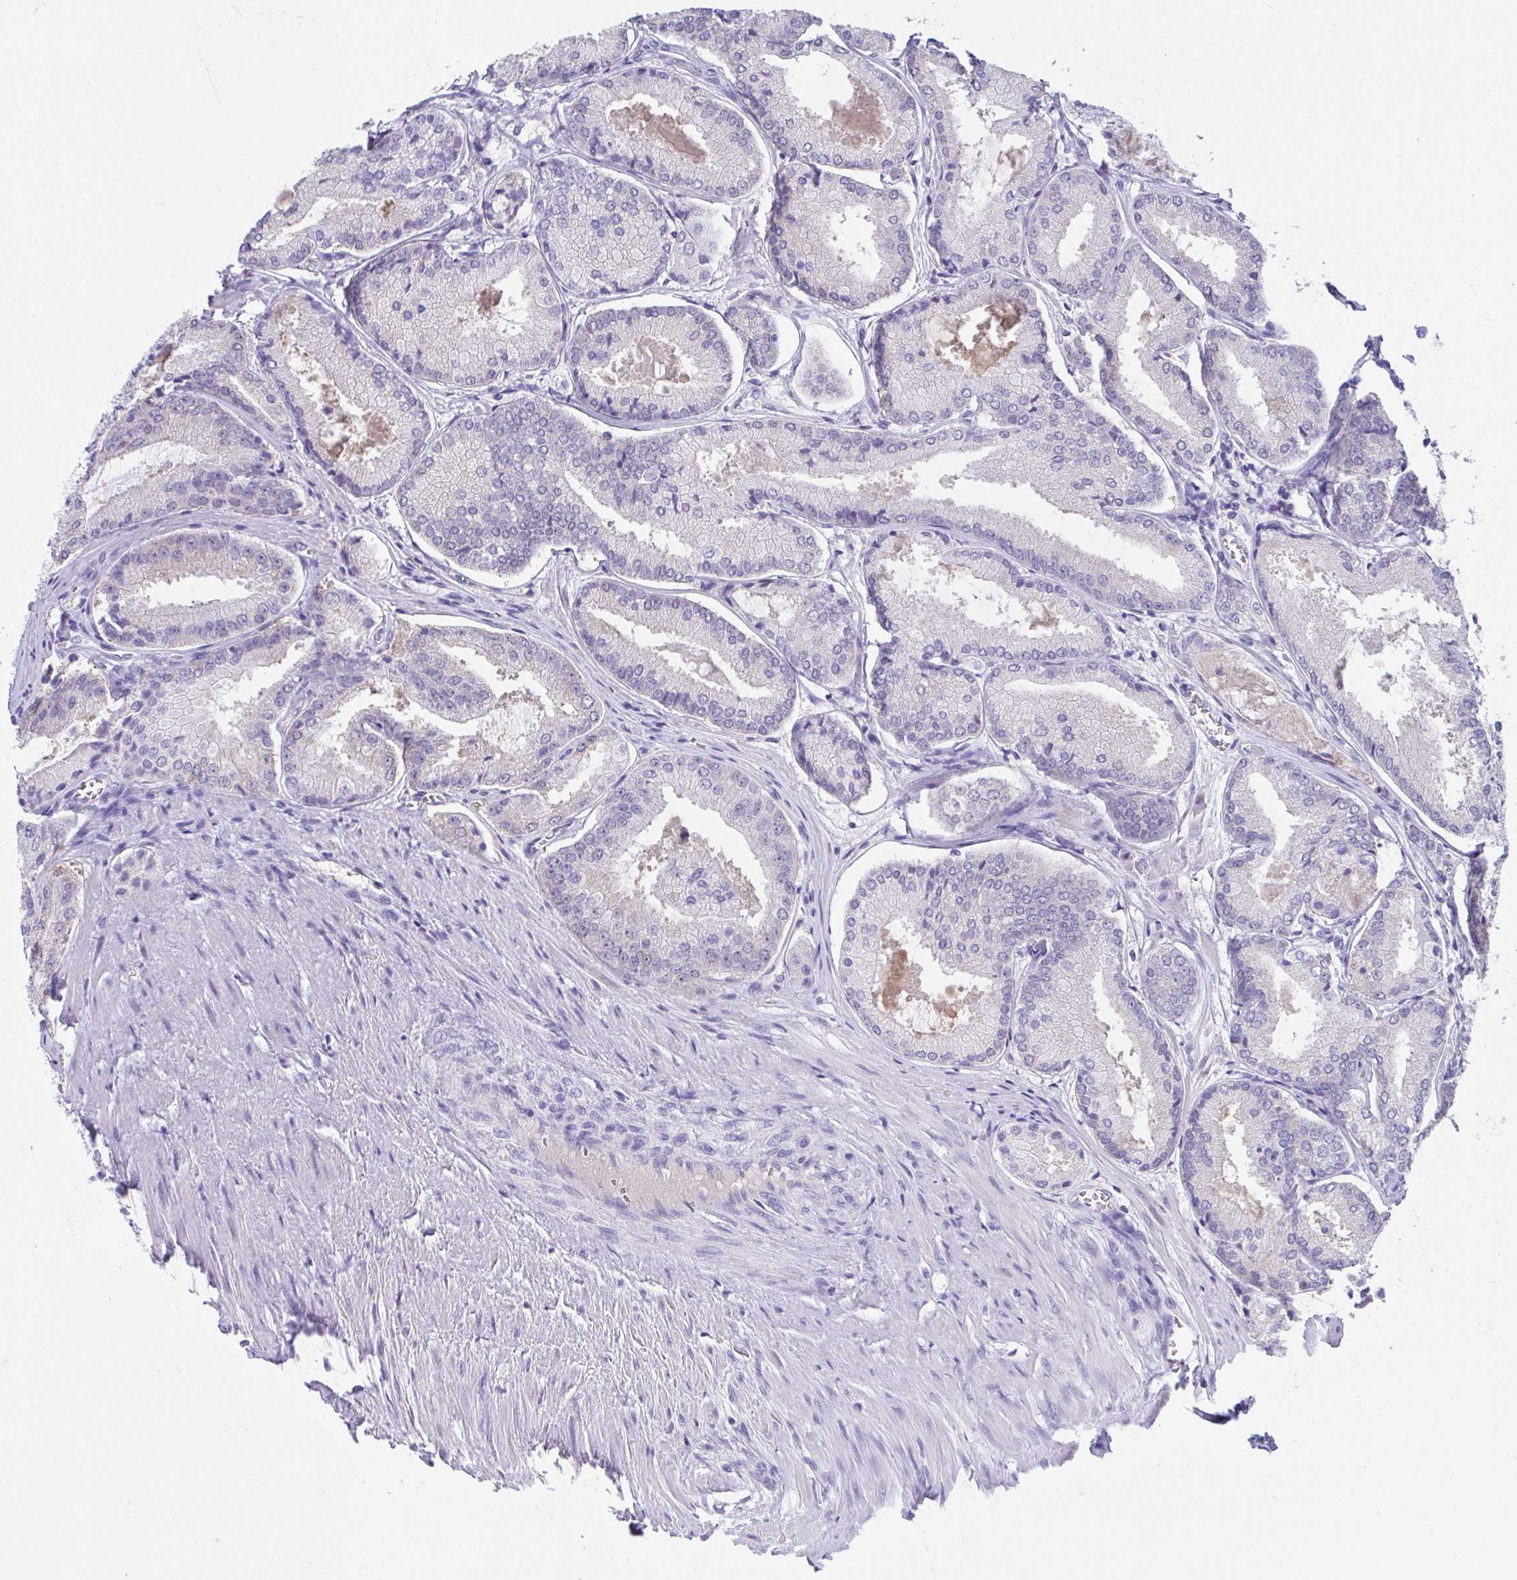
{"staining": {"intensity": "negative", "quantity": "none", "location": "none"}, "tissue": "prostate cancer", "cell_type": "Tumor cells", "image_type": "cancer", "snomed": [{"axis": "morphology", "description": "Adenocarcinoma, High grade"}, {"axis": "topography", "description": "Prostate"}], "caption": "An IHC histopathology image of high-grade adenocarcinoma (prostate) is shown. There is no staining in tumor cells of high-grade adenocarcinoma (prostate).", "gene": "HOXB4", "patient": {"sex": "male", "age": 73}}